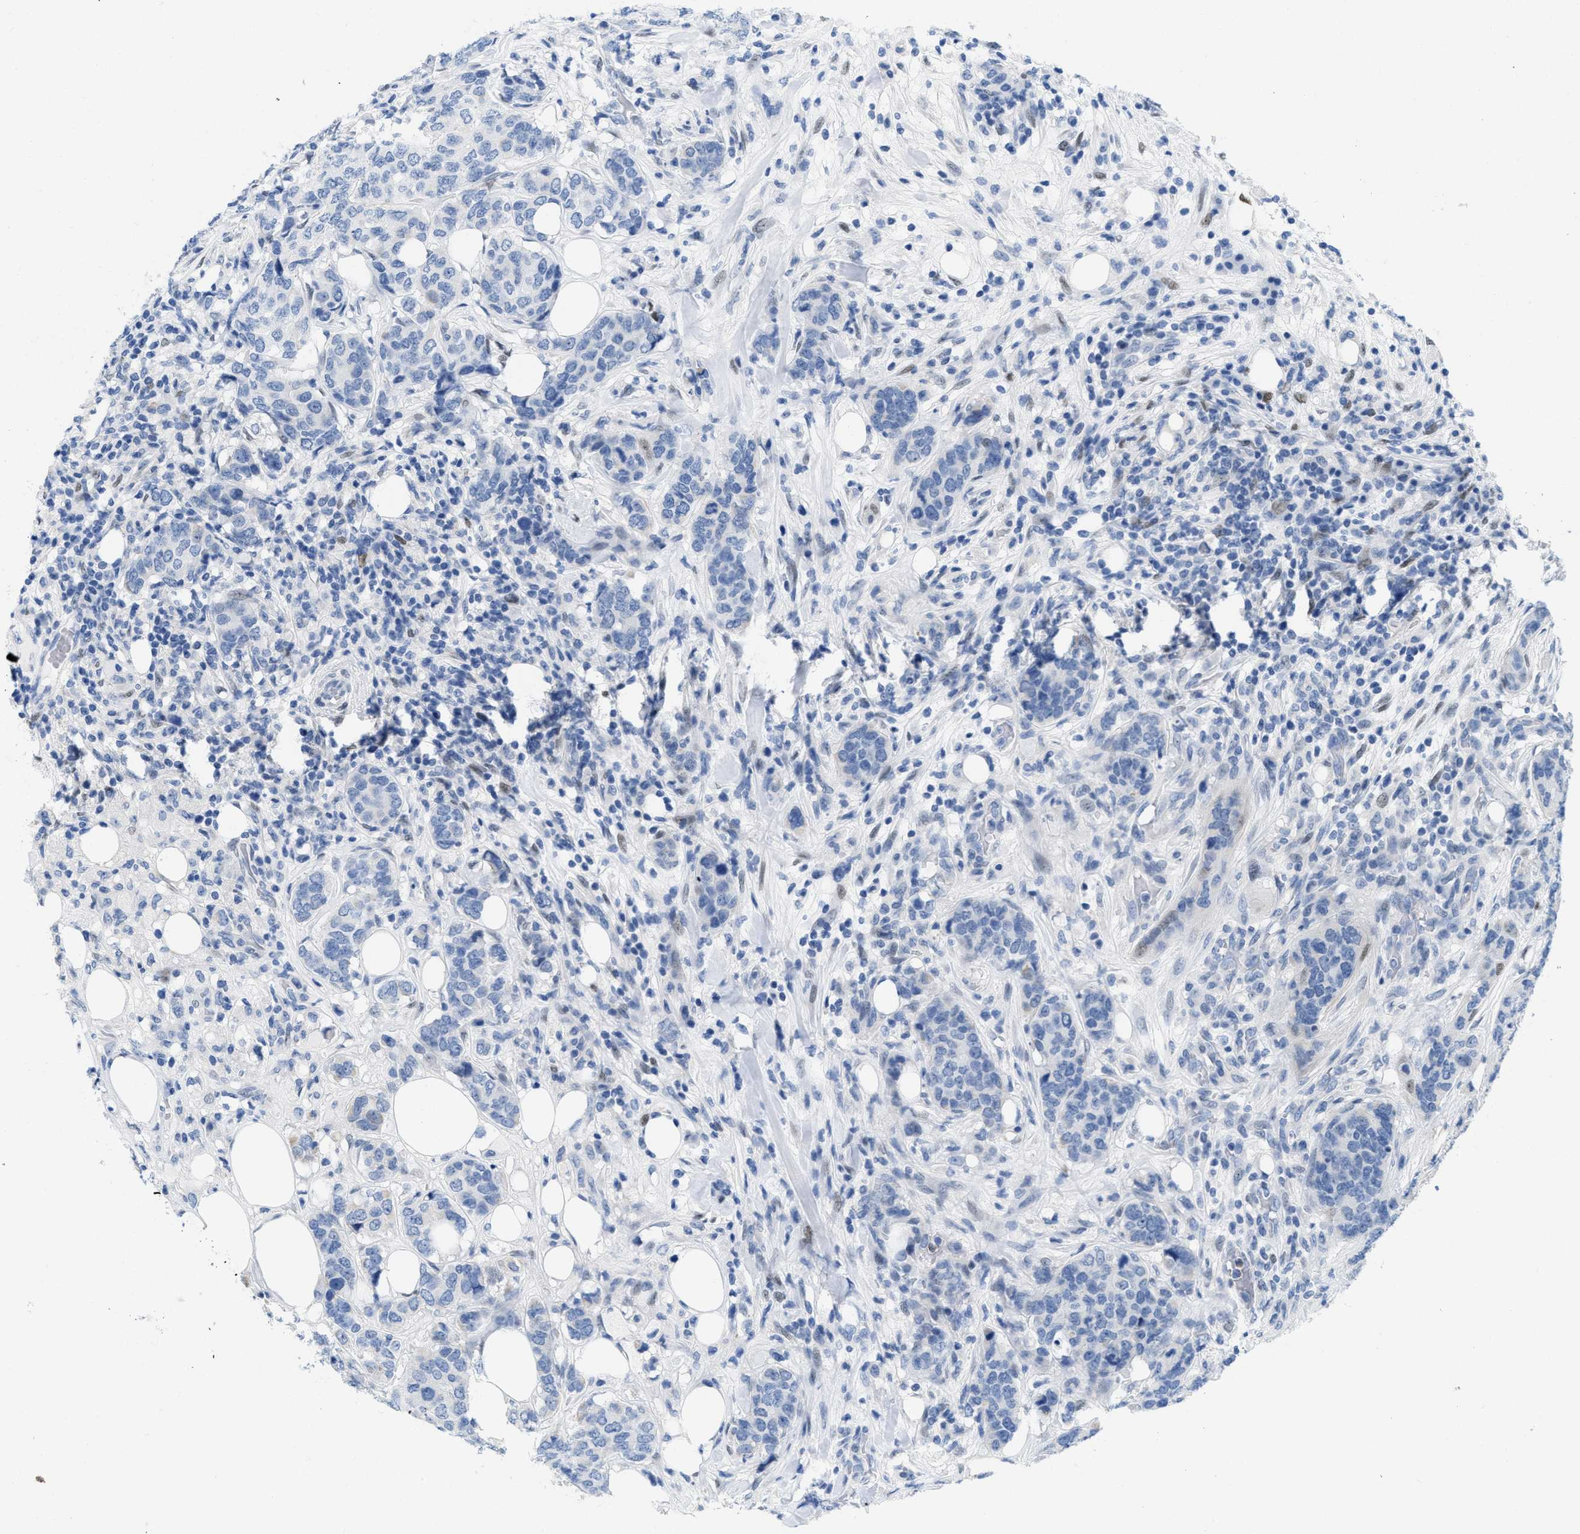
{"staining": {"intensity": "negative", "quantity": "none", "location": "none"}, "tissue": "breast cancer", "cell_type": "Tumor cells", "image_type": "cancer", "snomed": [{"axis": "morphology", "description": "Lobular carcinoma"}, {"axis": "topography", "description": "Breast"}], "caption": "Breast lobular carcinoma was stained to show a protein in brown. There is no significant staining in tumor cells.", "gene": "NFIX", "patient": {"sex": "female", "age": 59}}